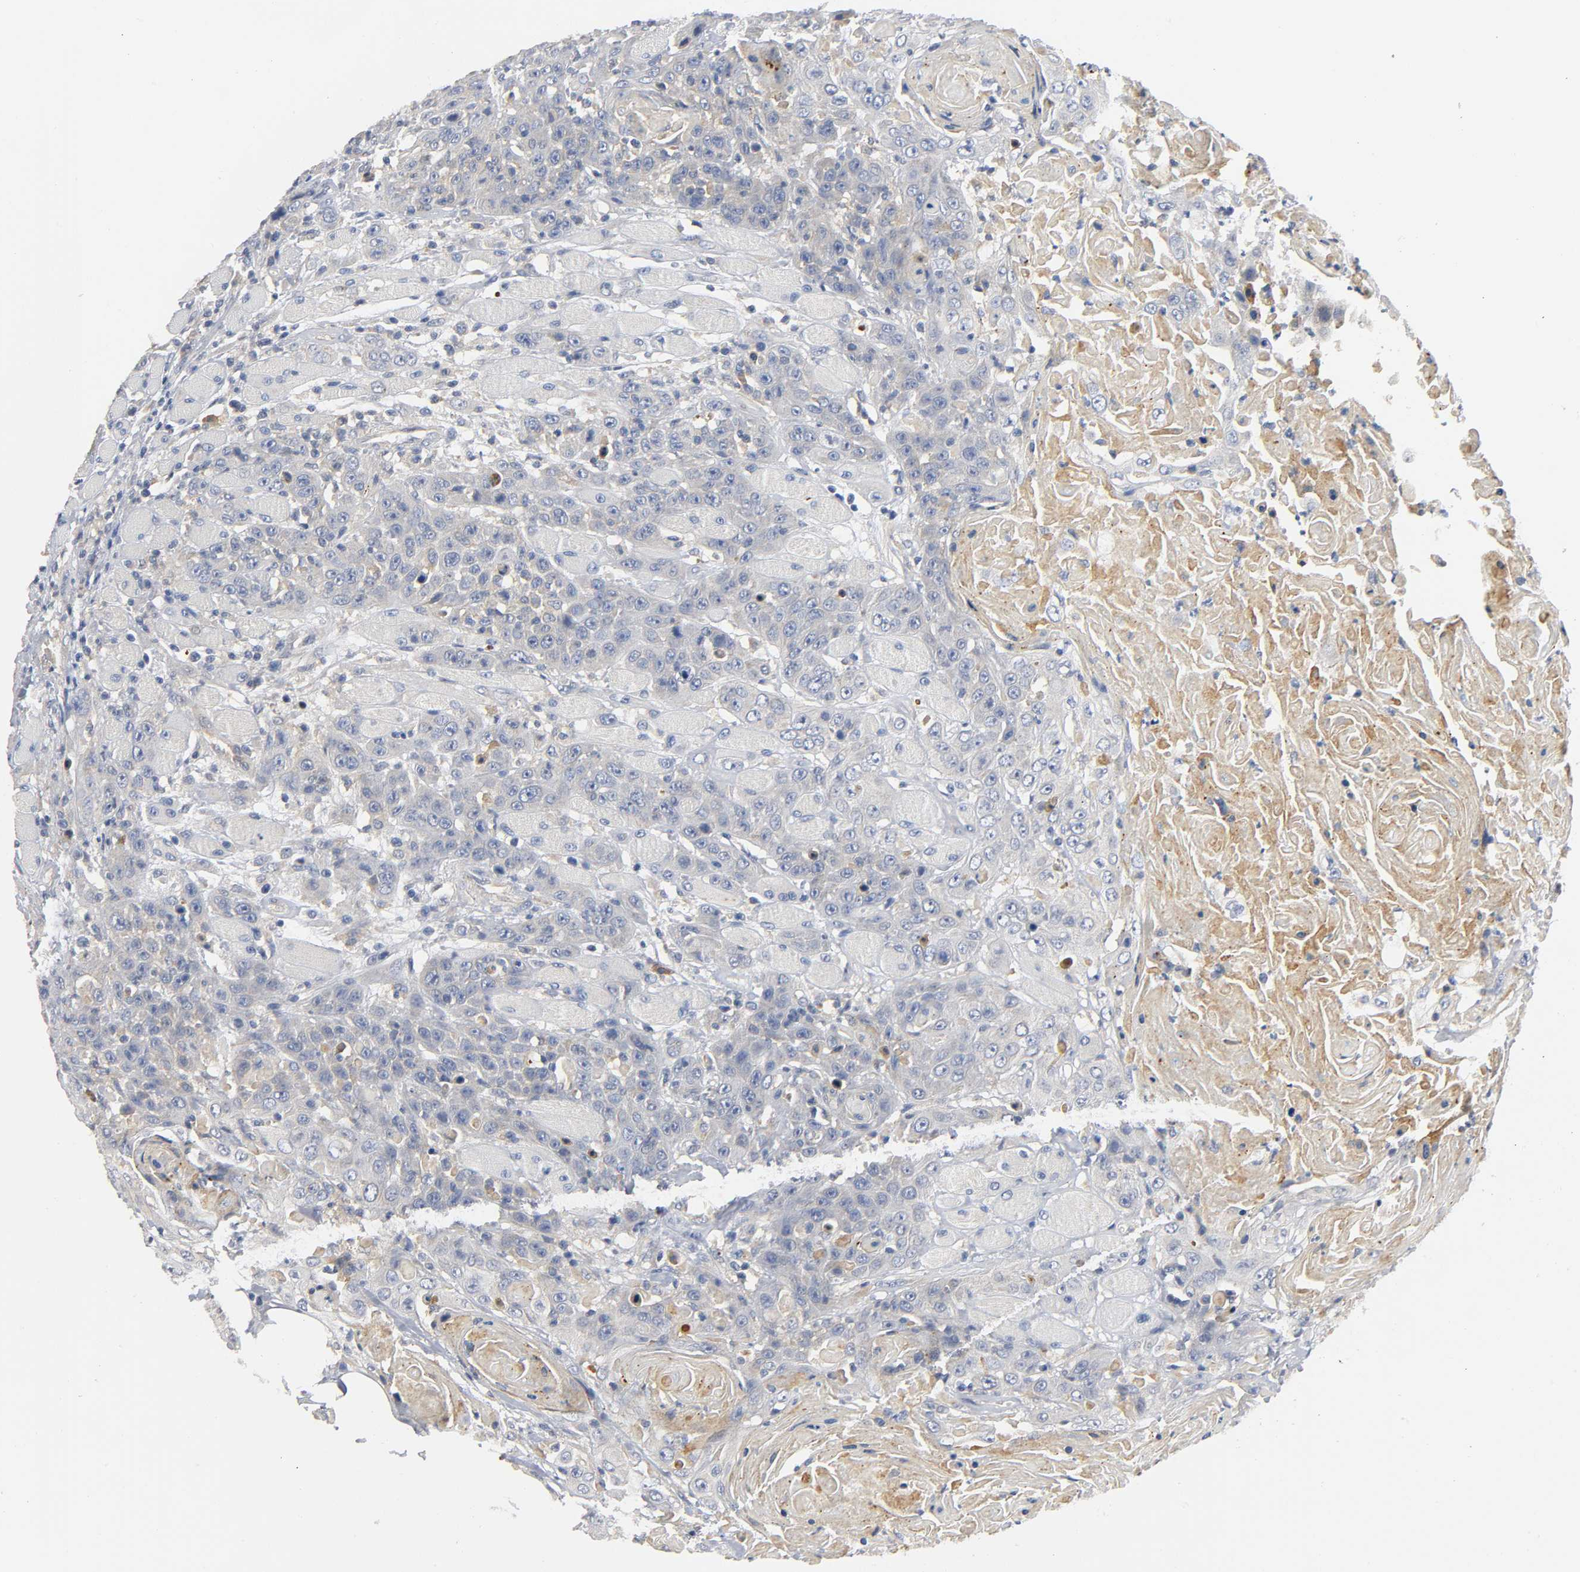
{"staining": {"intensity": "weak", "quantity": "25%-75%", "location": "cytoplasmic/membranous"}, "tissue": "head and neck cancer", "cell_type": "Tumor cells", "image_type": "cancer", "snomed": [{"axis": "morphology", "description": "Squamous cell carcinoma, NOS"}, {"axis": "topography", "description": "Head-Neck"}], "caption": "The immunohistochemical stain shows weak cytoplasmic/membranous staining in tumor cells of head and neck cancer (squamous cell carcinoma) tissue.", "gene": "HDAC6", "patient": {"sex": "female", "age": 84}}